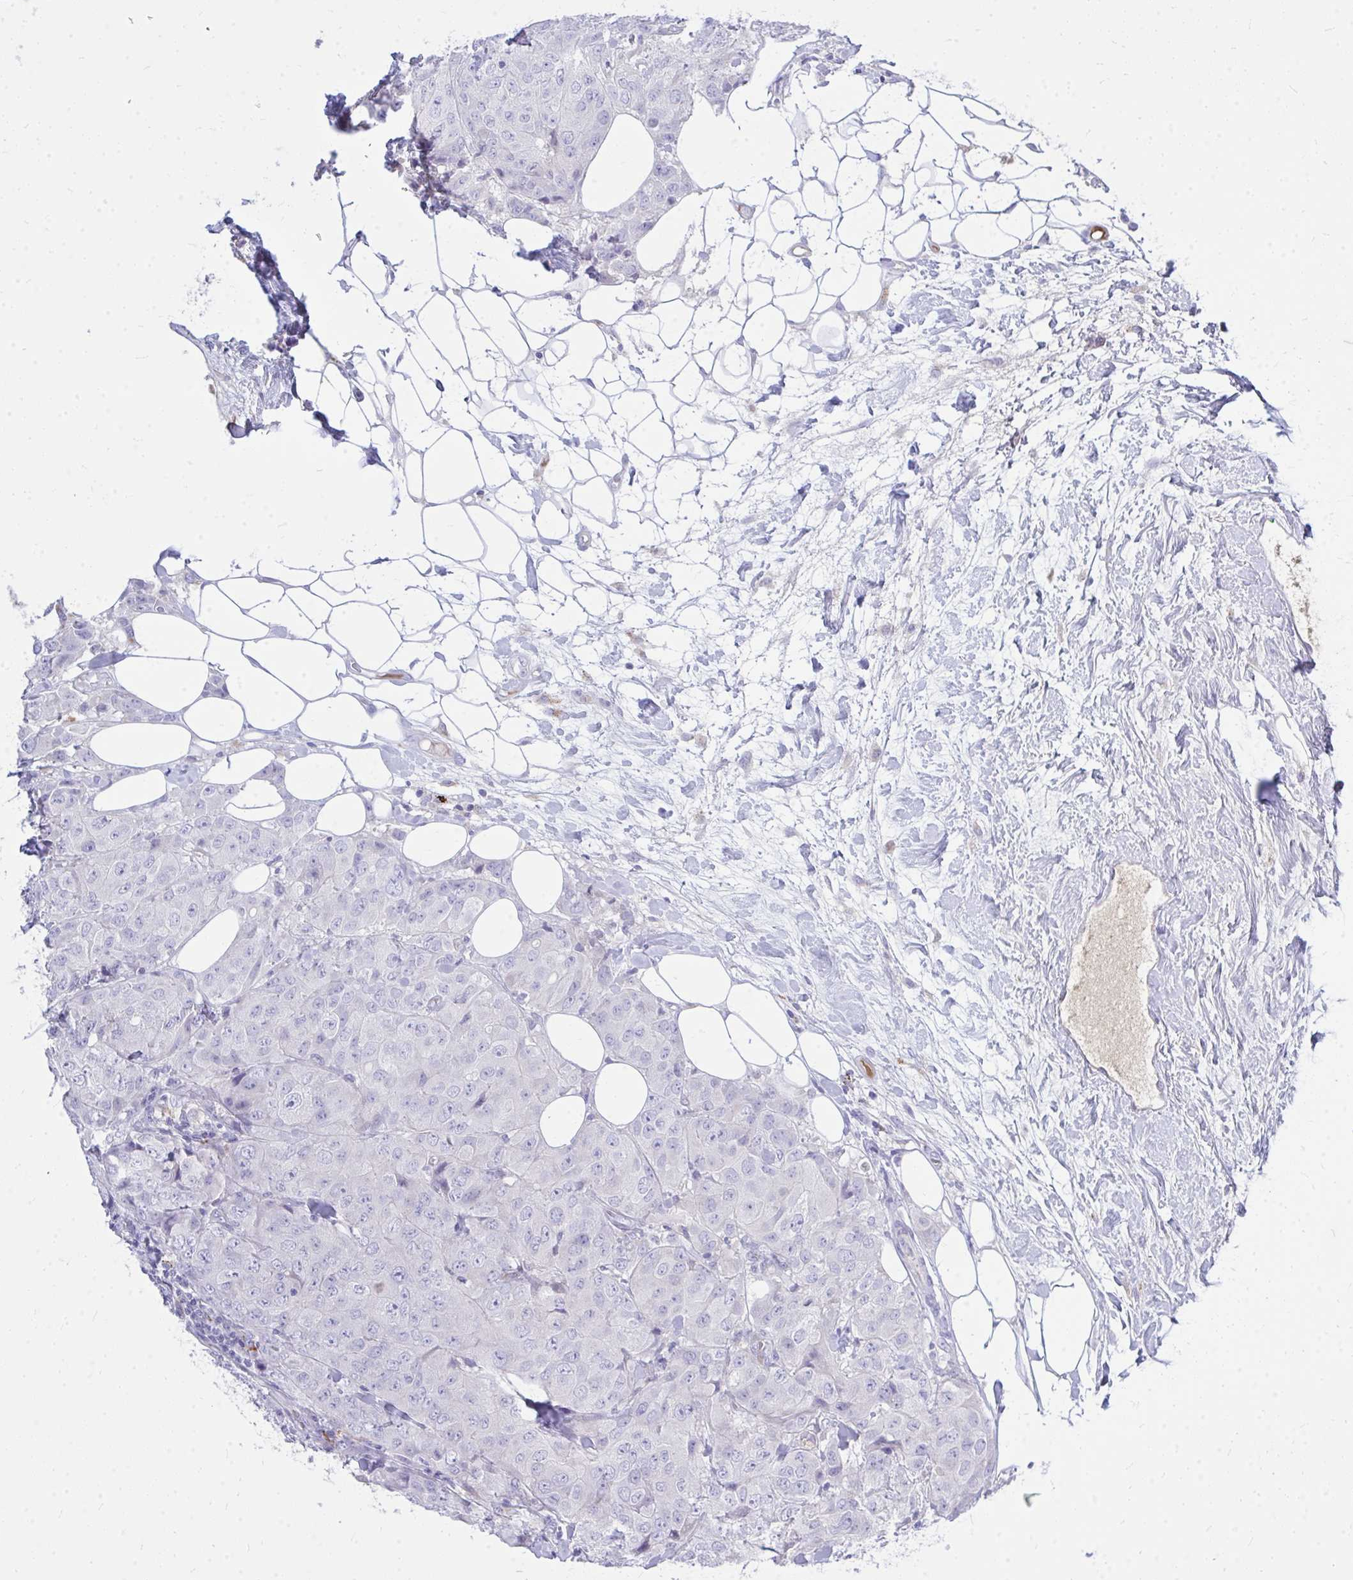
{"staining": {"intensity": "negative", "quantity": "none", "location": "none"}, "tissue": "breast cancer", "cell_type": "Tumor cells", "image_type": "cancer", "snomed": [{"axis": "morphology", "description": "Duct carcinoma"}, {"axis": "topography", "description": "Breast"}], "caption": "Immunohistochemistry photomicrograph of human infiltrating ductal carcinoma (breast) stained for a protein (brown), which shows no expression in tumor cells.", "gene": "TP53I11", "patient": {"sex": "female", "age": 43}}